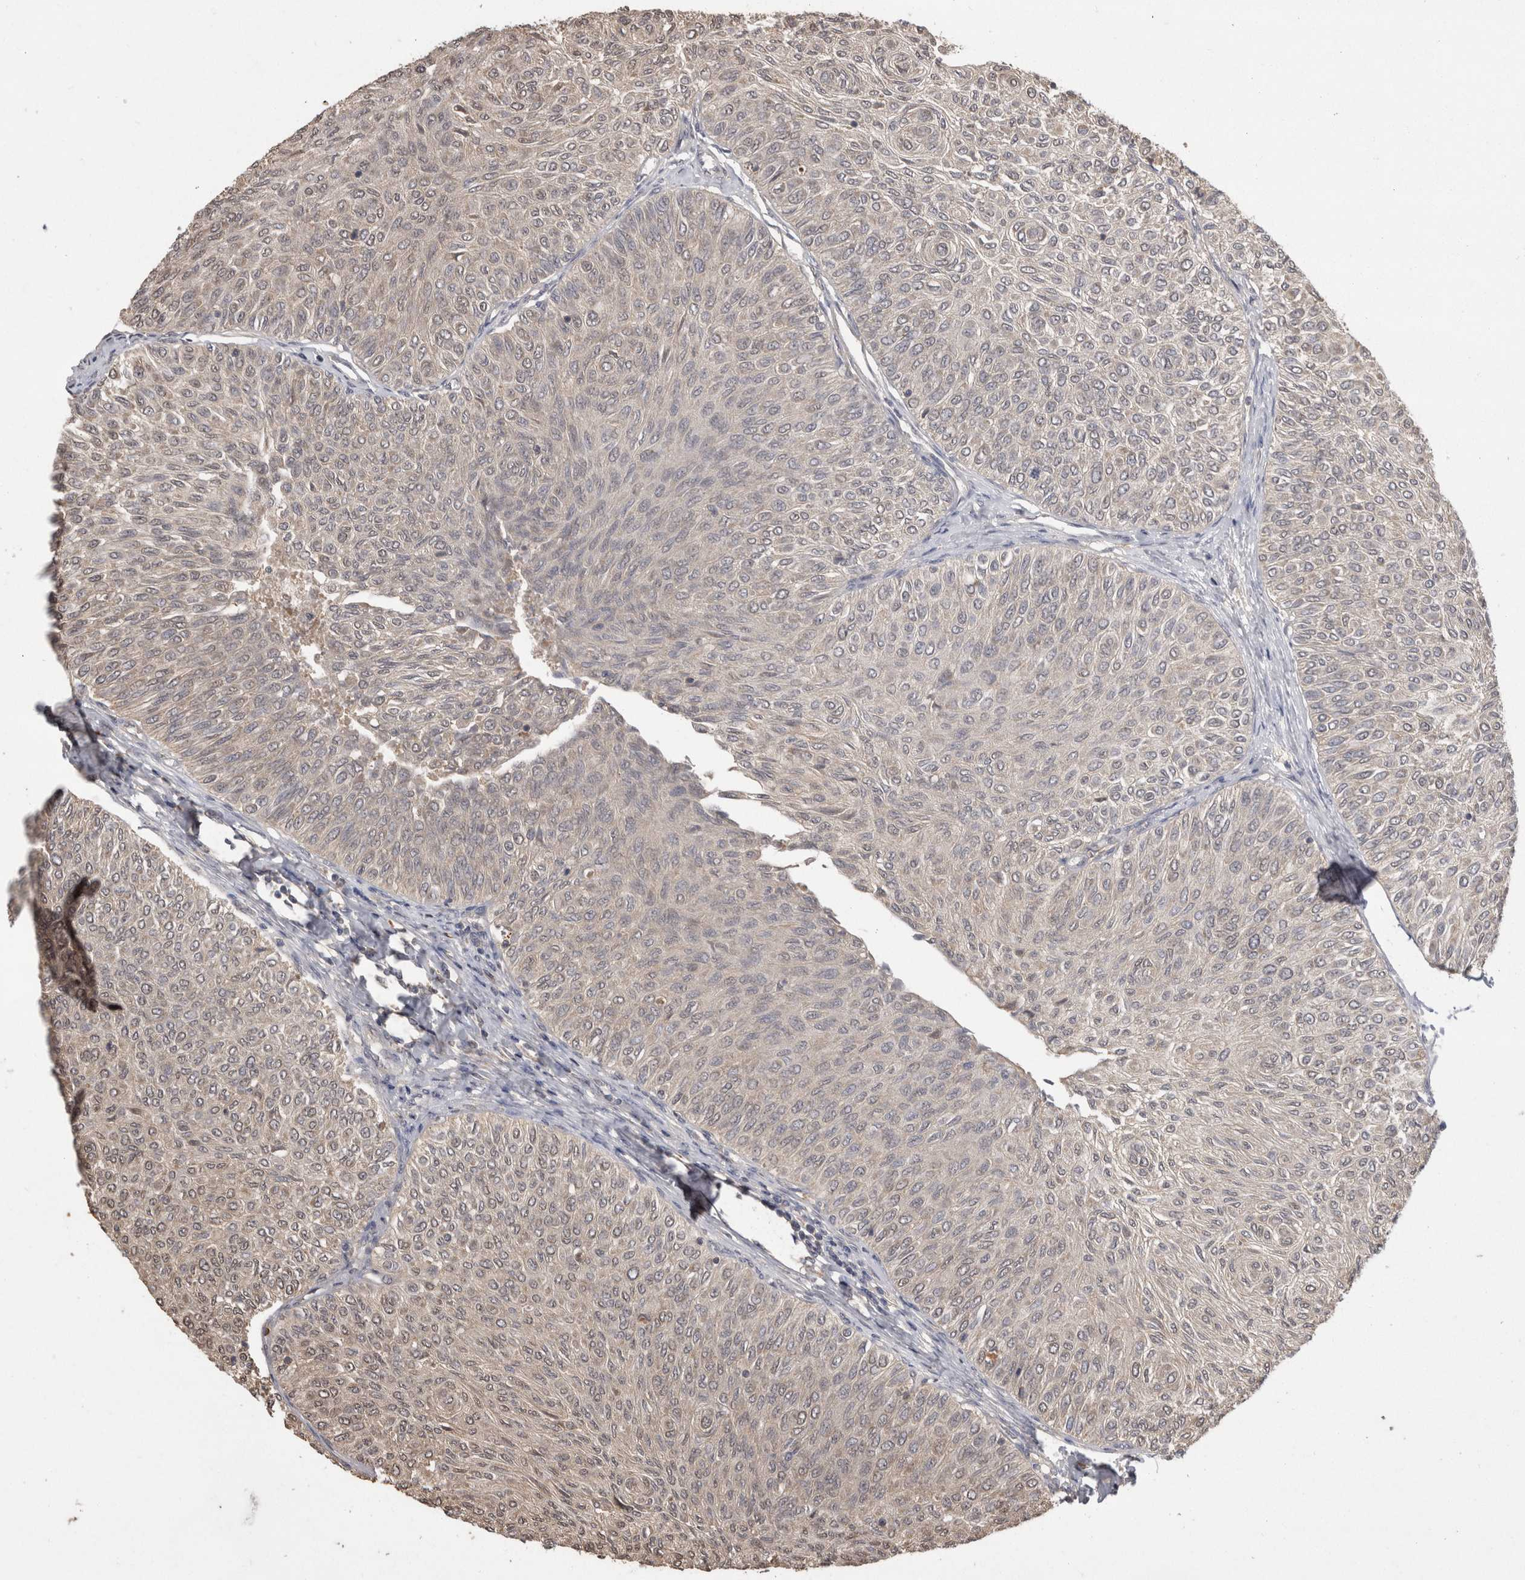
{"staining": {"intensity": "negative", "quantity": "none", "location": "none"}, "tissue": "urothelial cancer", "cell_type": "Tumor cells", "image_type": "cancer", "snomed": [{"axis": "morphology", "description": "Urothelial carcinoma, Low grade"}, {"axis": "topography", "description": "Urinary bladder"}], "caption": "Tumor cells show no significant staining in urothelial cancer. (DAB (3,3'-diaminobenzidine) IHC, high magnification).", "gene": "PREP", "patient": {"sex": "male", "age": 78}}